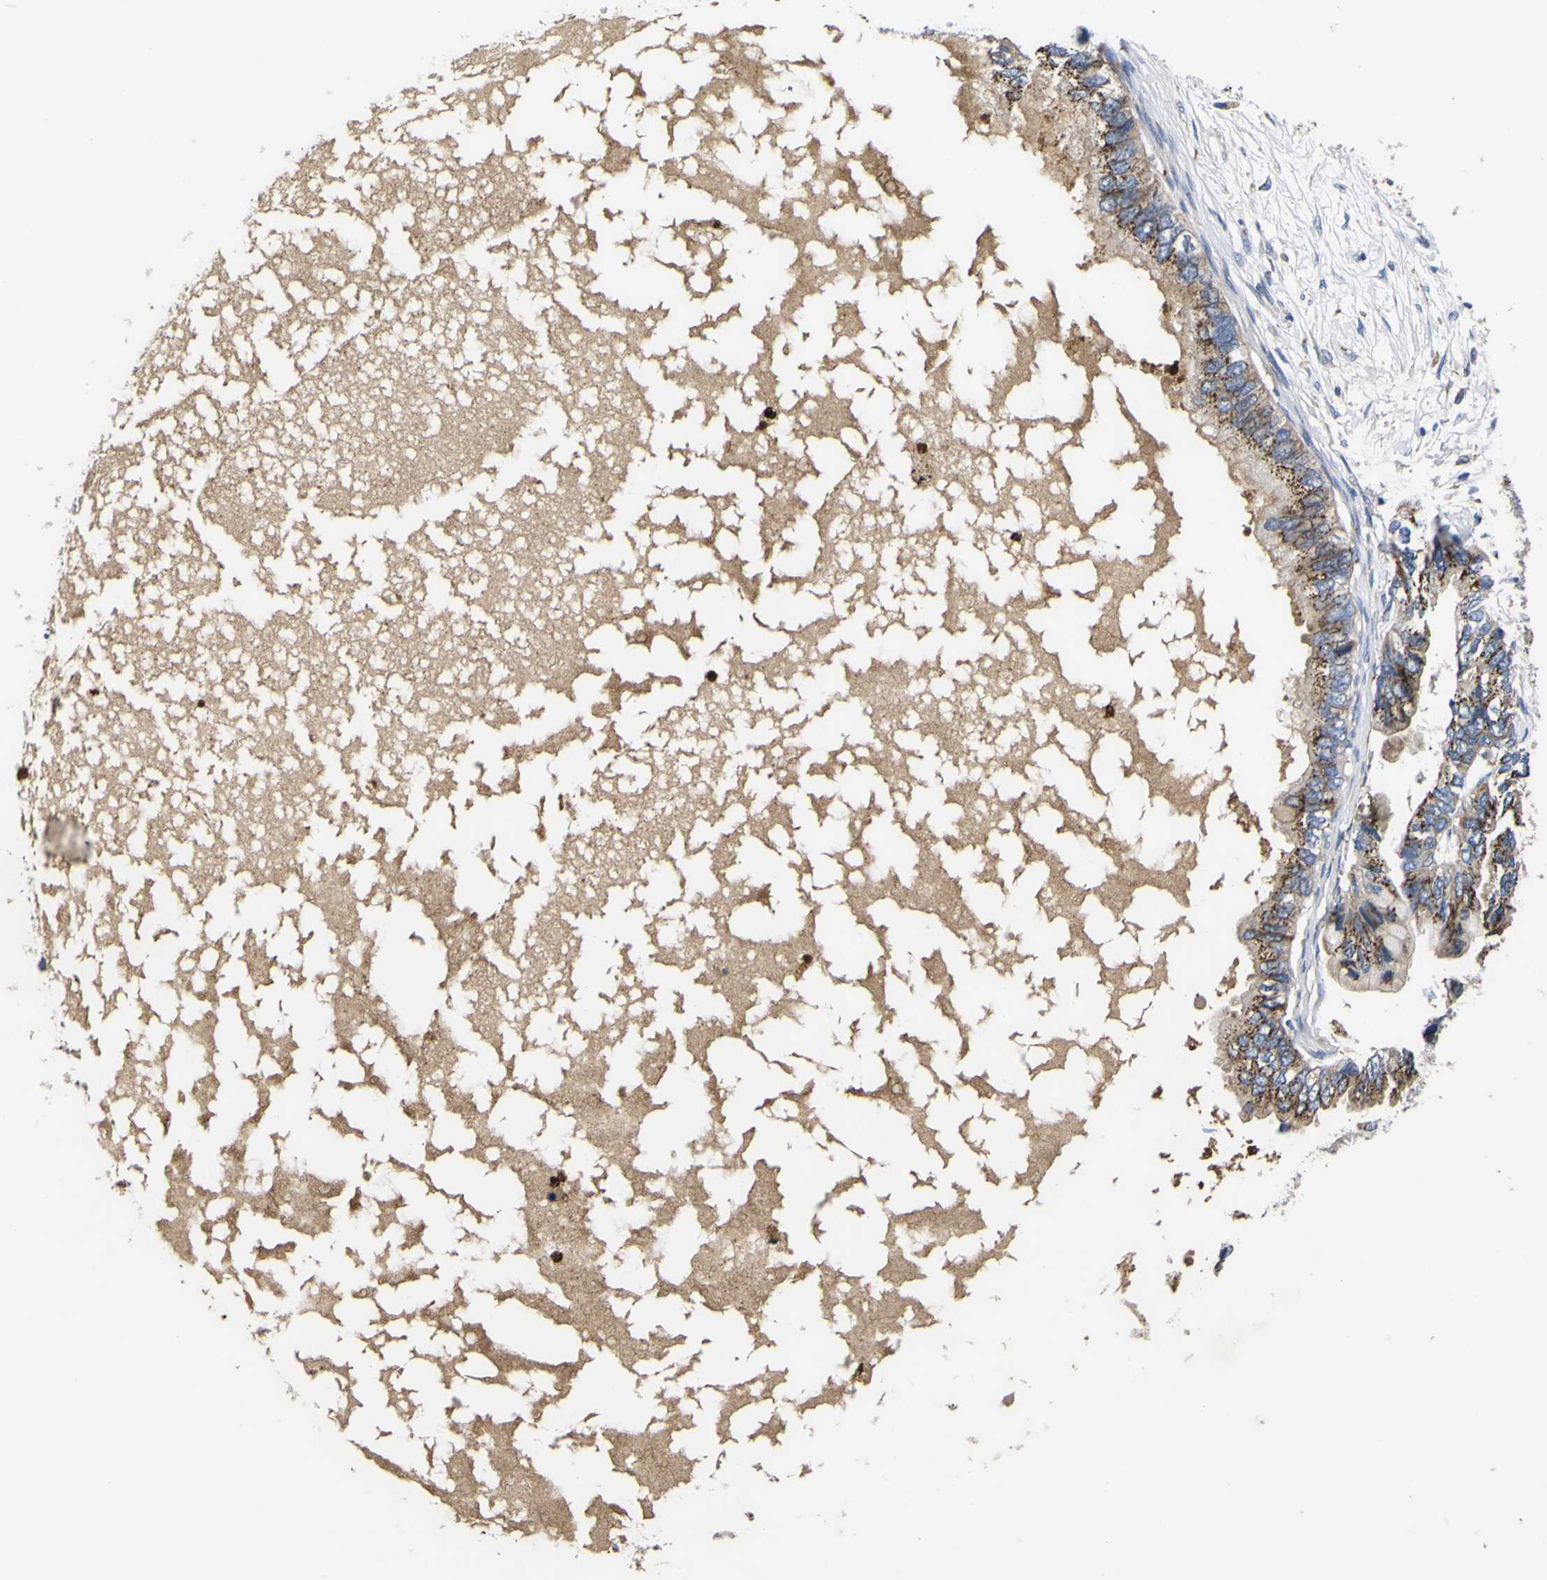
{"staining": {"intensity": "moderate", "quantity": ">75%", "location": "cytoplasmic/membranous"}, "tissue": "ovarian cancer", "cell_type": "Tumor cells", "image_type": "cancer", "snomed": [{"axis": "morphology", "description": "Cystadenocarcinoma, mucinous, NOS"}, {"axis": "topography", "description": "Ovary"}], "caption": "Brown immunohistochemical staining in ovarian cancer (mucinous cystadenocarcinoma) demonstrates moderate cytoplasmic/membranous expression in approximately >75% of tumor cells.", "gene": "COA1", "patient": {"sex": "female", "age": 80}}